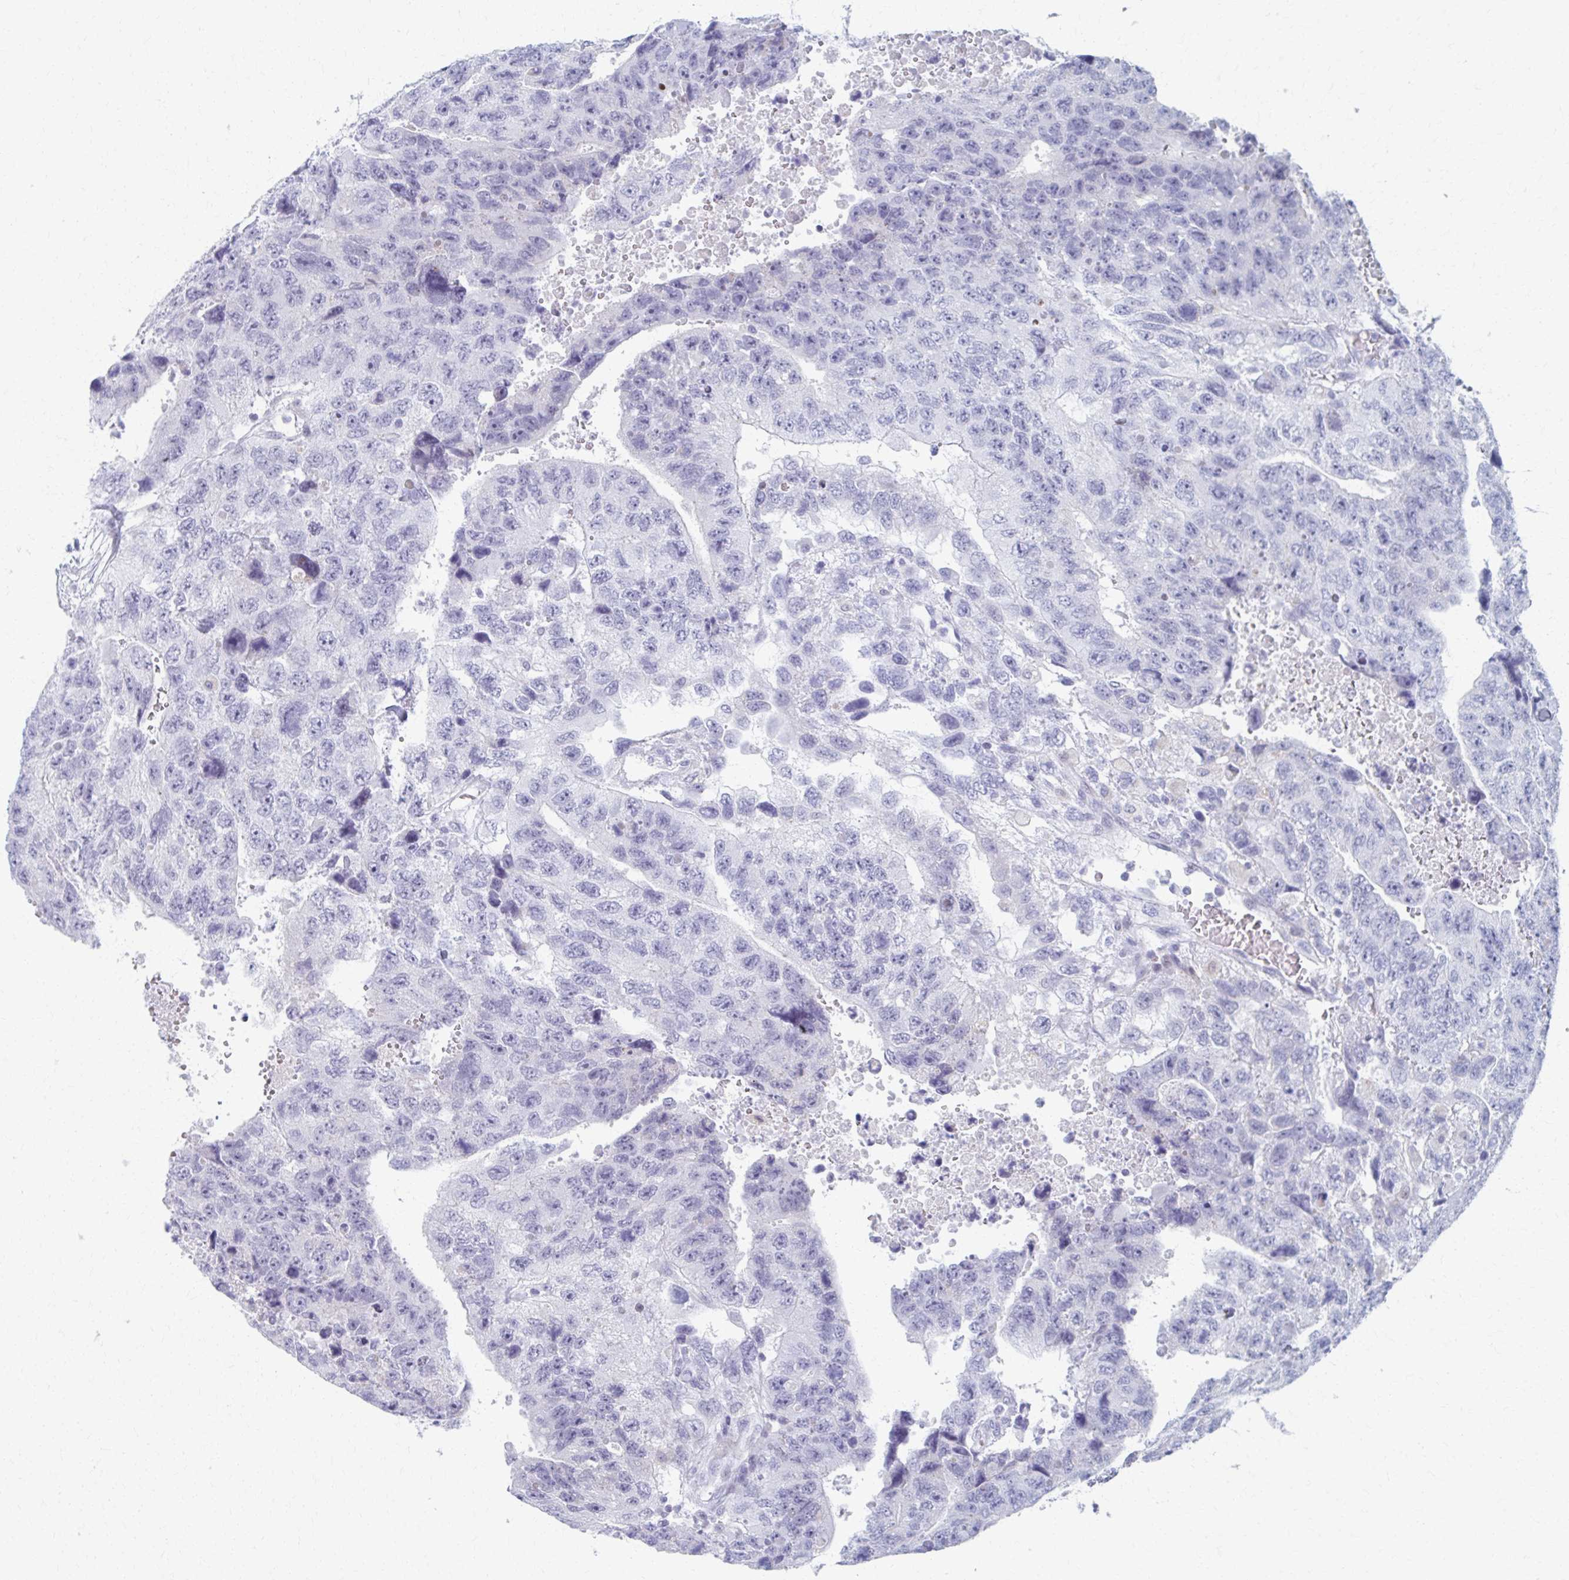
{"staining": {"intensity": "negative", "quantity": "none", "location": "none"}, "tissue": "testis cancer", "cell_type": "Tumor cells", "image_type": "cancer", "snomed": [{"axis": "morphology", "description": "Carcinoma, Embryonal, NOS"}, {"axis": "topography", "description": "Testis"}], "caption": "Immunohistochemical staining of testis embryonal carcinoma shows no significant expression in tumor cells.", "gene": "ABHD16B", "patient": {"sex": "male", "age": 24}}